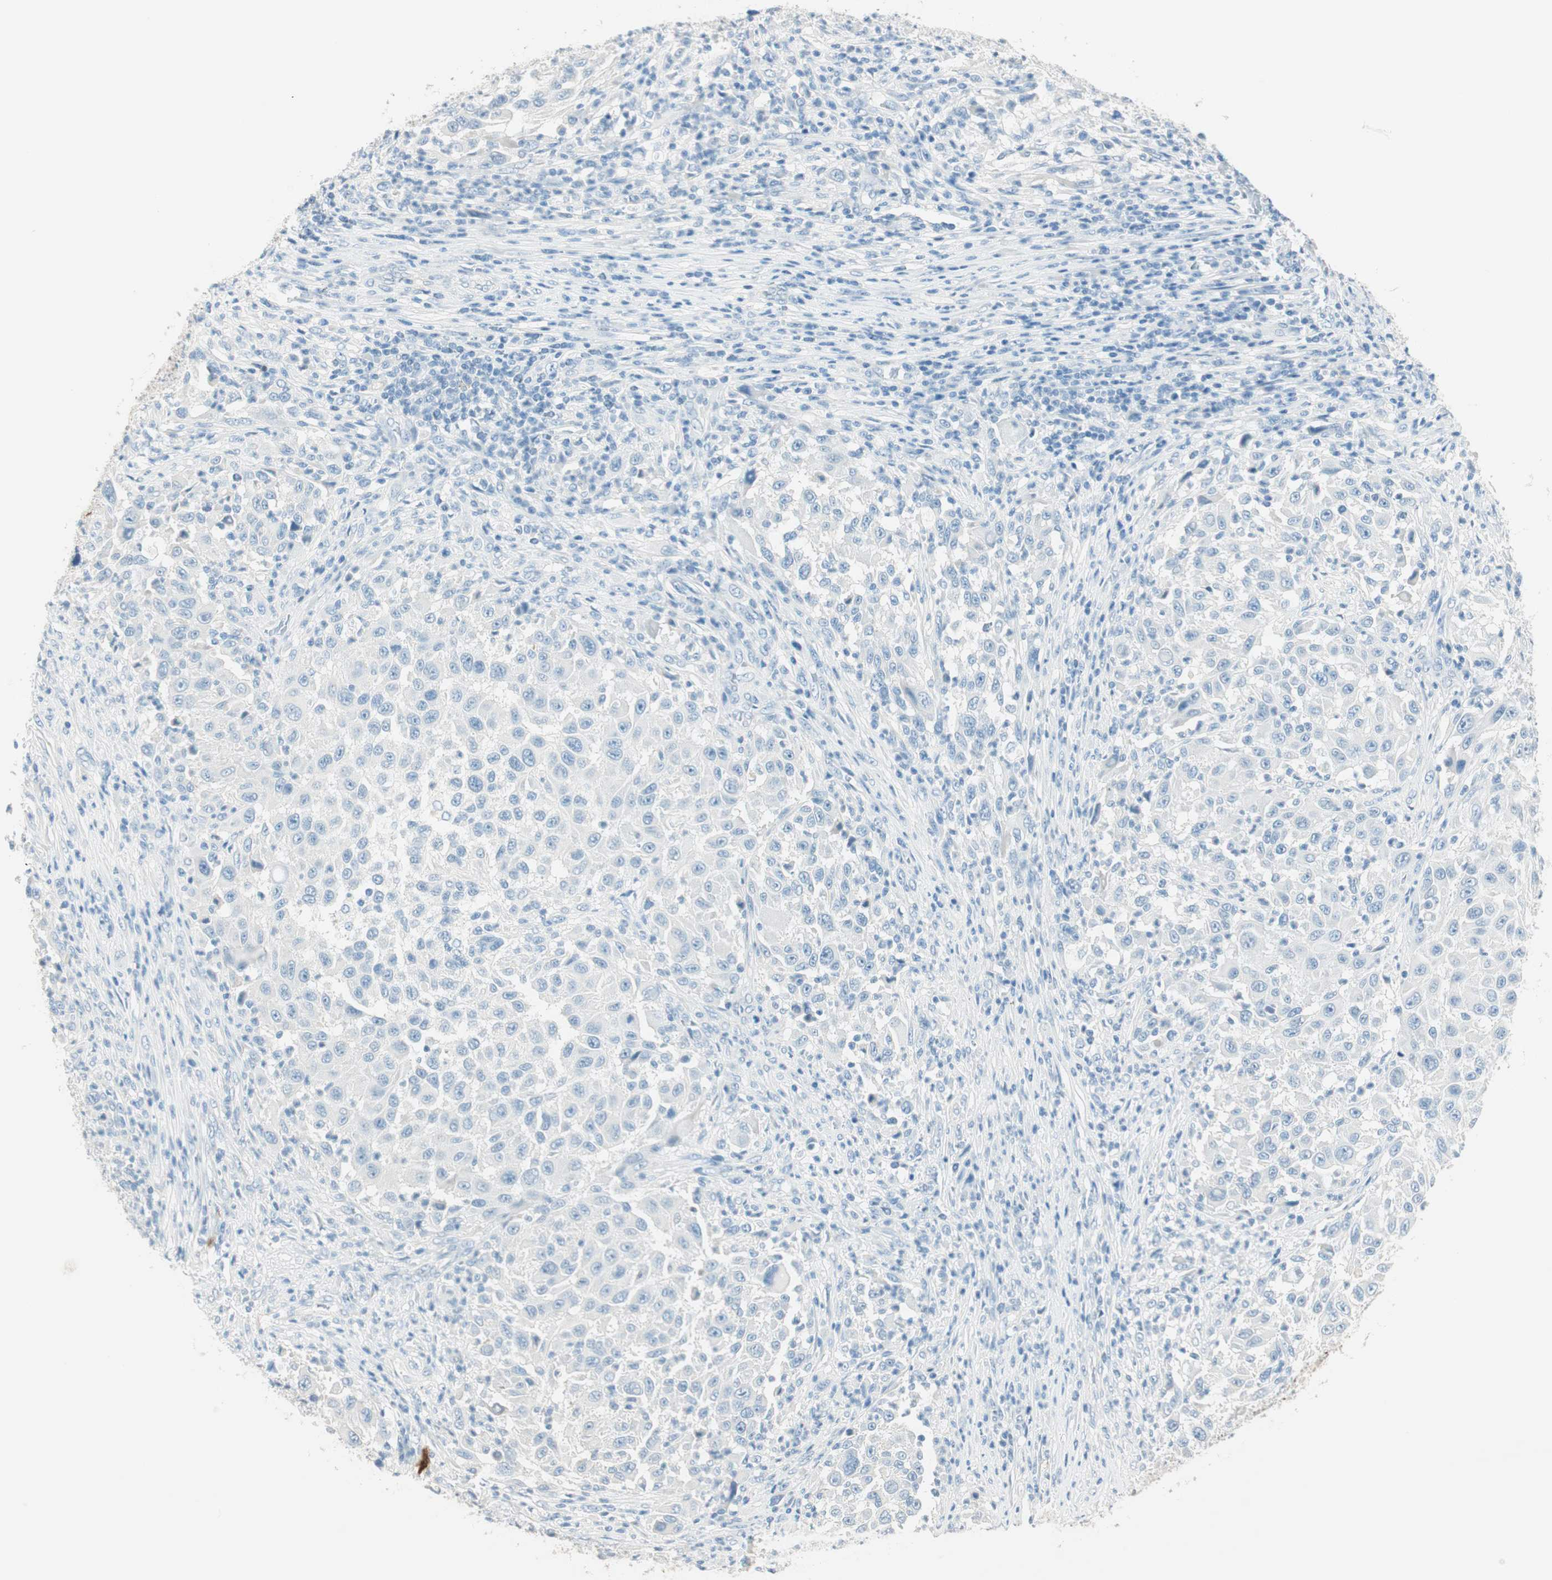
{"staining": {"intensity": "negative", "quantity": "none", "location": "none"}, "tissue": "melanoma", "cell_type": "Tumor cells", "image_type": "cancer", "snomed": [{"axis": "morphology", "description": "Malignant melanoma, Metastatic site"}, {"axis": "topography", "description": "Lymph node"}], "caption": "Tumor cells are negative for brown protein staining in malignant melanoma (metastatic site).", "gene": "HPGD", "patient": {"sex": "male", "age": 61}}